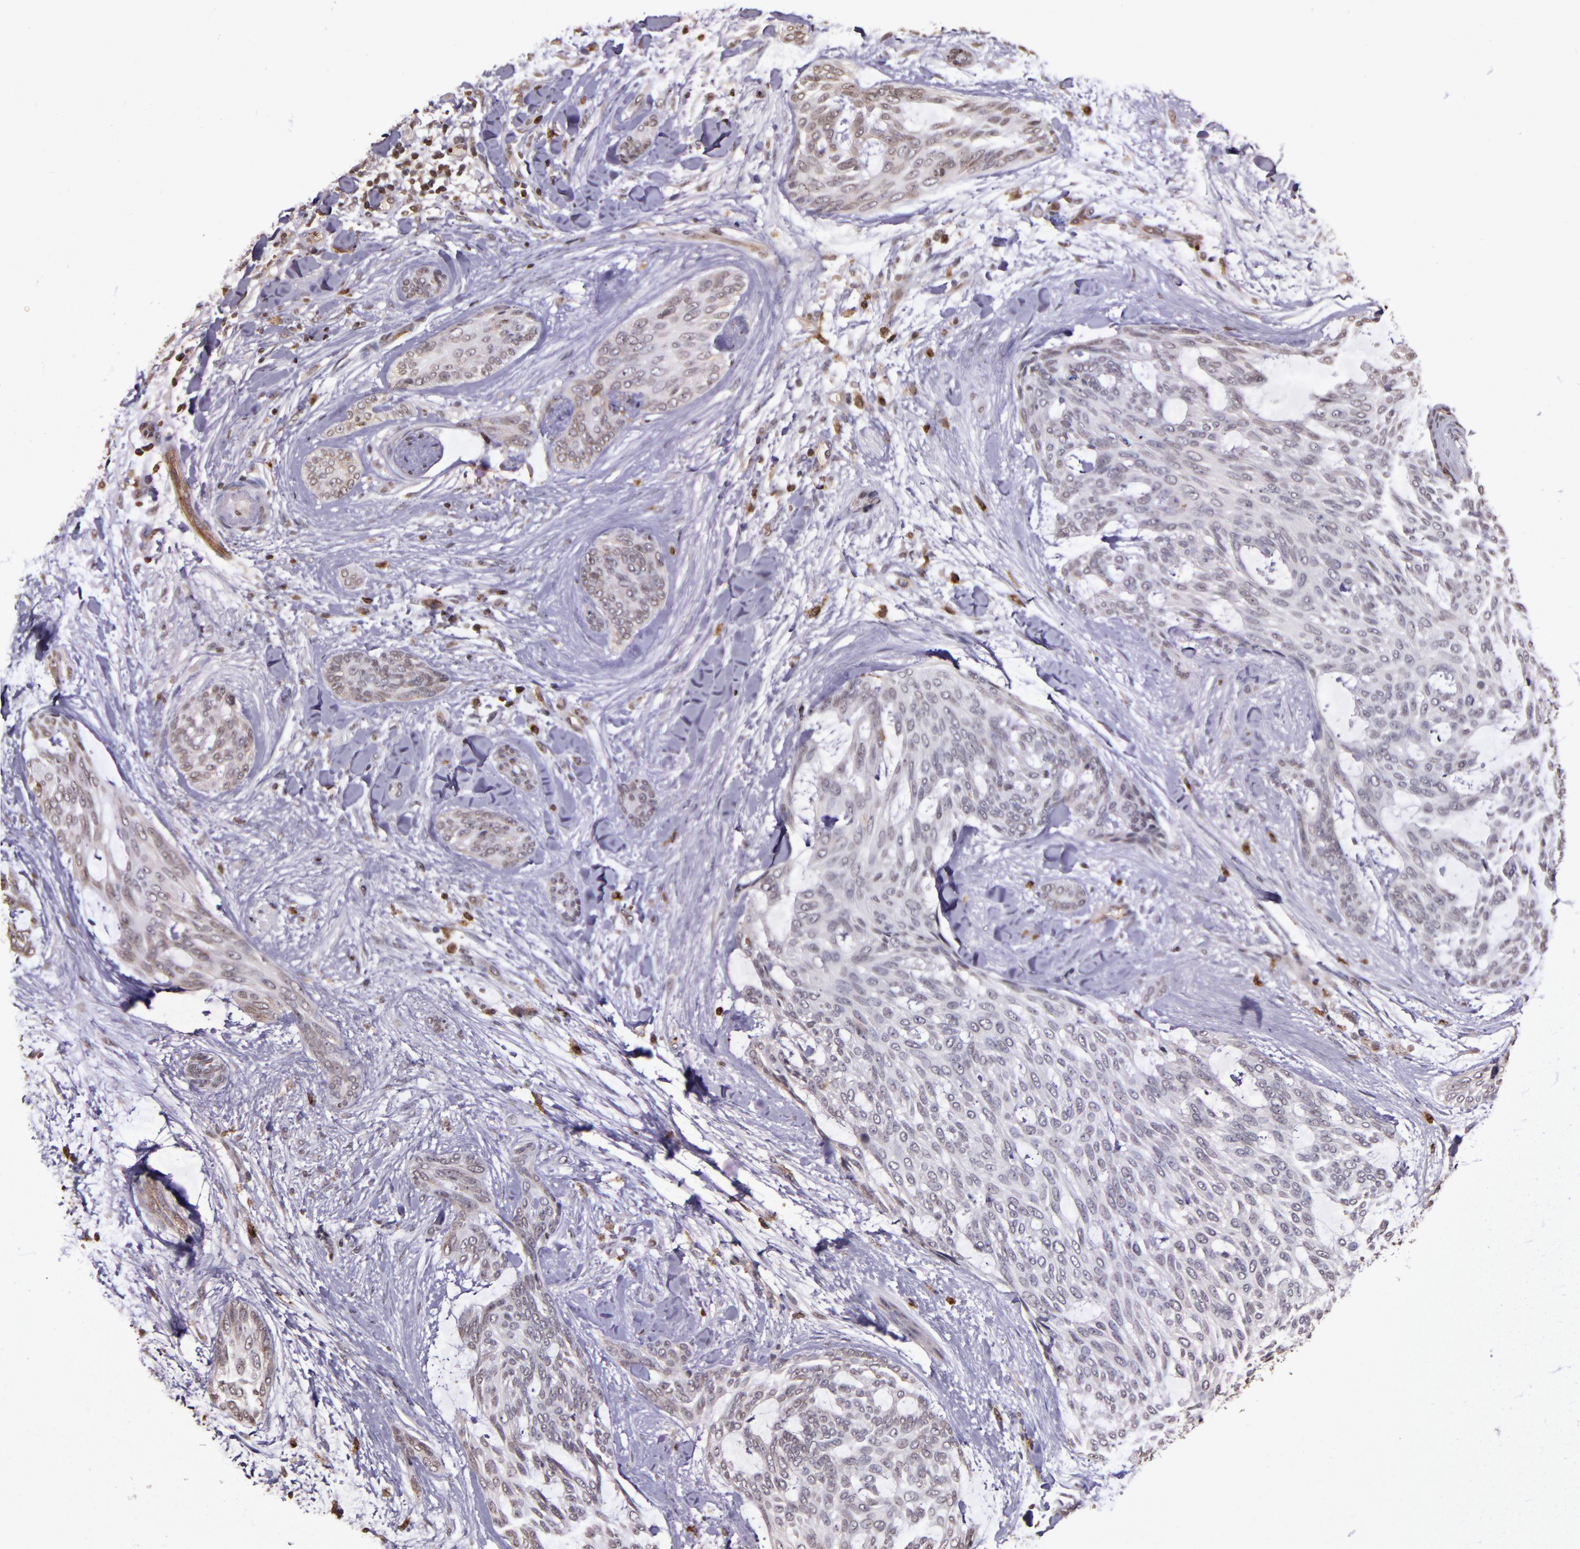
{"staining": {"intensity": "weak", "quantity": "25%-75%", "location": "cytoplasmic/membranous"}, "tissue": "skin cancer", "cell_type": "Tumor cells", "image_type": "cancer", "snomed": [{"axis": "morphology", "description": "Normal tissue, NOS"}, {"axis": "morphology", "description": "Basal cell carcinoma"}, {"axis": "topography", "description": "Skin"}], "caption": "High-magnification brightfield microscopy of basal cell carcinoma (skin) stained with DAB (3,3'-diaminobenzidine) (brown) and counterstained with hematoxylin (blue). tumor cells exhibit weak cytoplasmic/membranous positivity is appreciated in approximately25%-75% of cells.", "gene": "SLC2A3", "patient": {"sex": "female", "age": 71}}